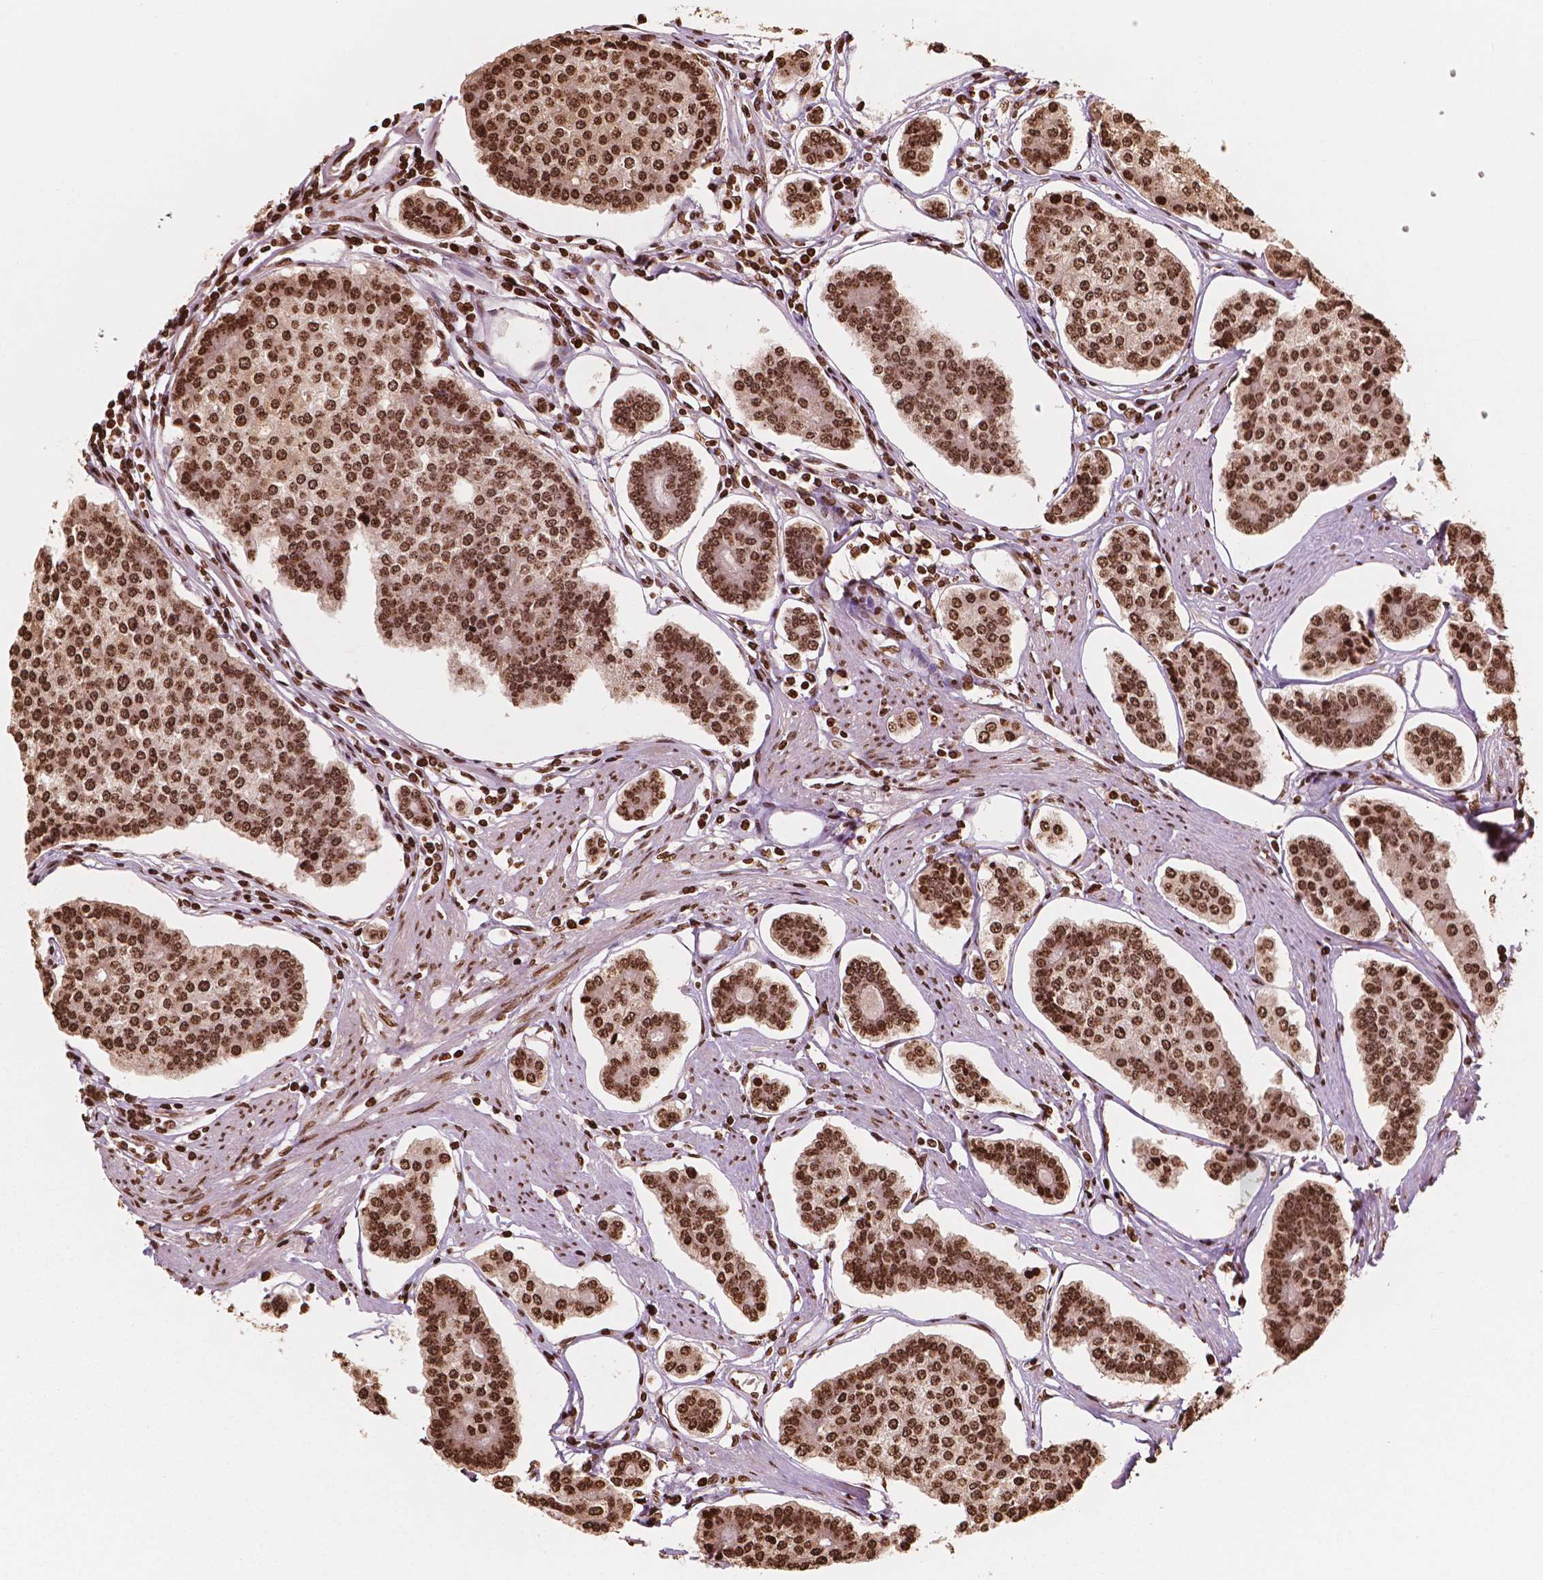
{"staining": {"intensity": "strong", "quantity": ">75%", "location": "nuclear"}, "tissue": "carcinoid", "cell_type": "Tumor cells", "image_type": "cancer", "snomed": [{"axis": "morphology", "description": "Carcinoid, malignant, NOS"}, {"axis": "topography", "description": "Small intestine"}], "caption": "An IHC micrograph of neoplastic tissue is shown. Protein staining in brown labels strong nuclear positivity in carcinoid (malignant) within tumor cells.", "gene": "H3C7", "patient": {"sex": "female", "age": 65}}